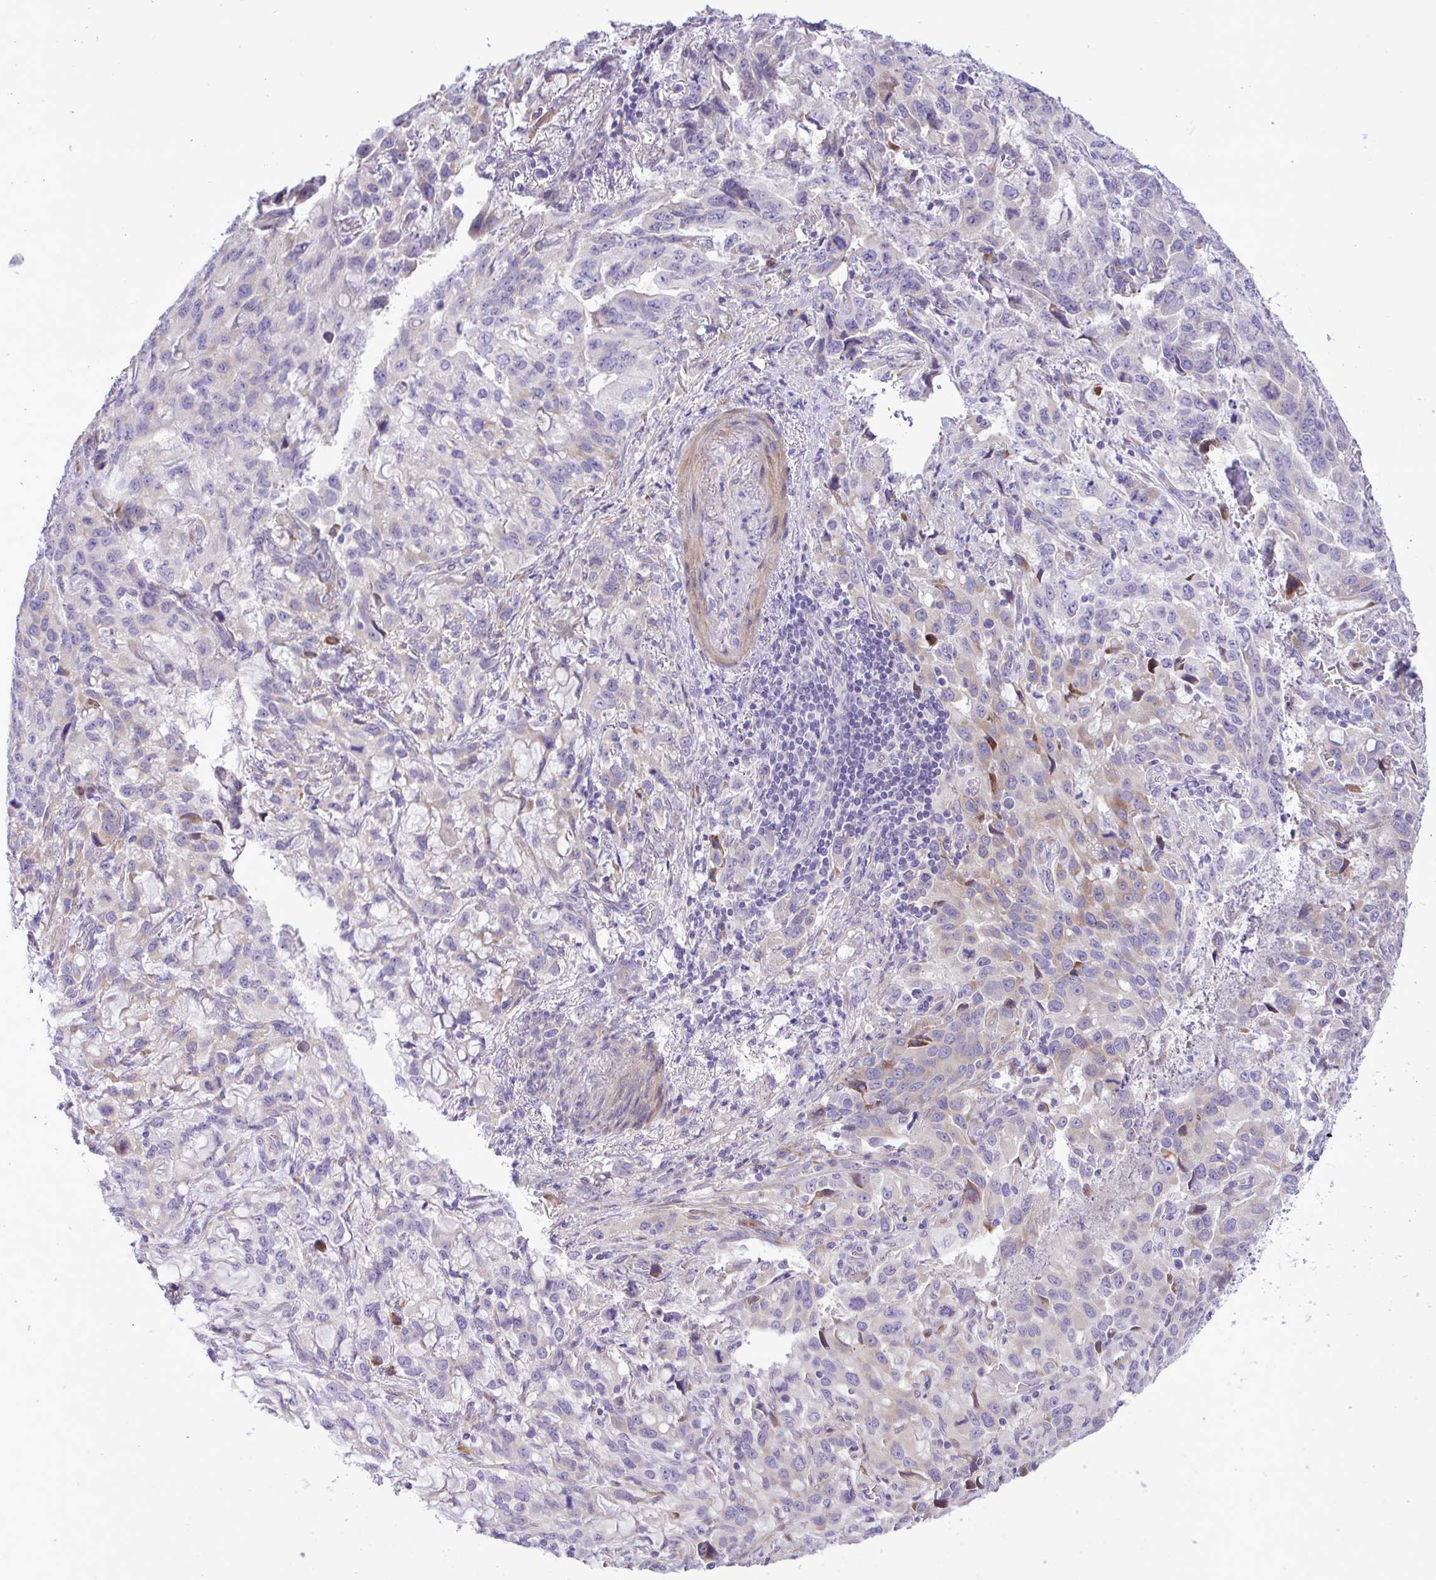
{"staining": {"intensity": "negative", "quantity": "none", "location": "none"}, "tissue": "stomach cancer", "cell_type": "Tumor cells", "image_type": "cancer", "snomed": [{"axis": "morphology", "description": "Adenocarcinoma, NOS"}, {"axis": "topography", "description": "Stomach, upper"}], "caption": "Adenocarcinoma (stomach) was stained to show a protein in brown. There is no significant staining in tumor cells.", "gene": "FAM86B1", "patient": {"sex": "male", "age": 85}}